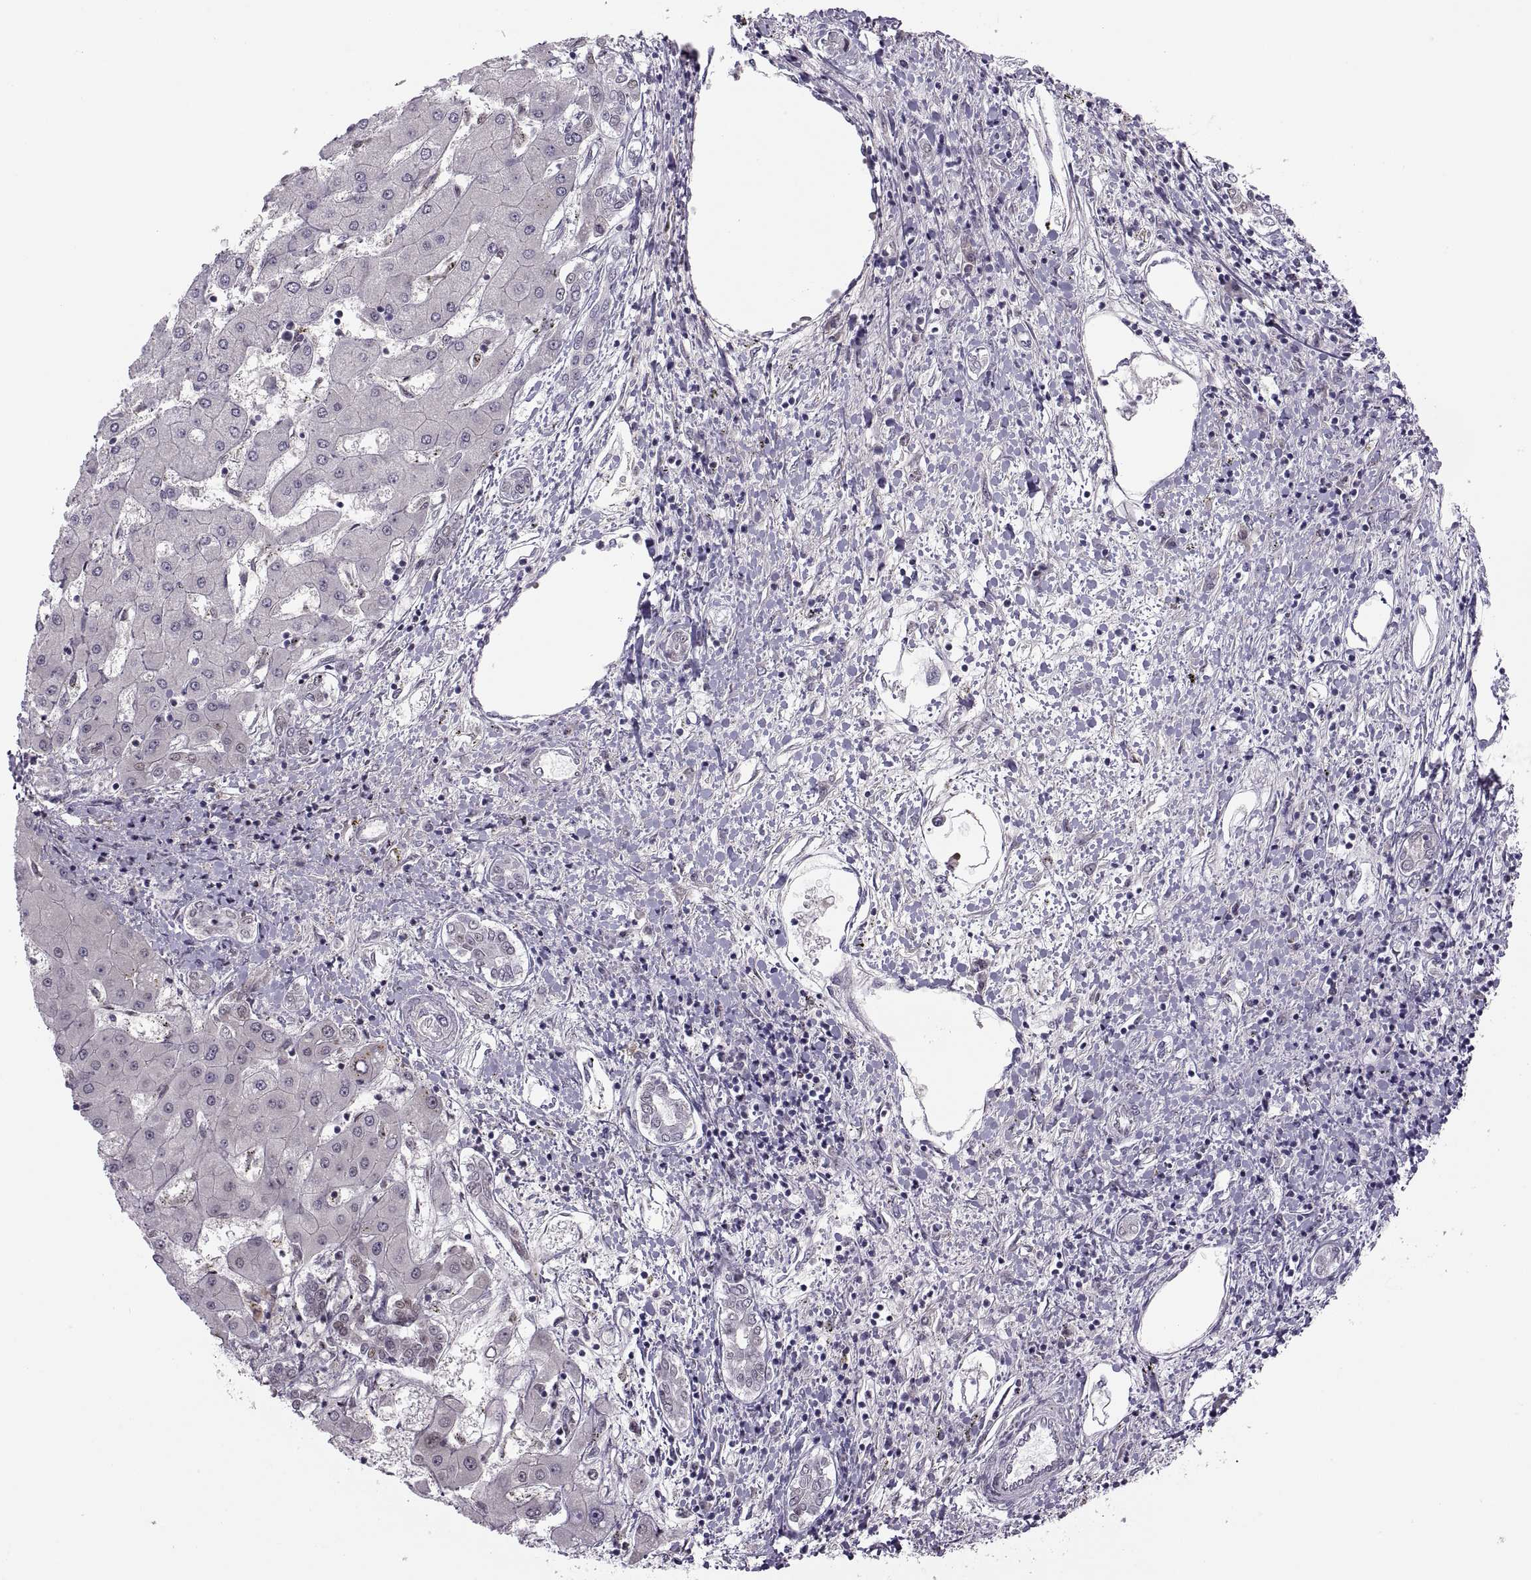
{"staining": {"intensity": "negative", "quantity": "none", "location": "none"}, "tissue": "liver cancer", "cell_type": "Tumor cells", "image_type": "cancer", "snomed": [{"axis": "morphology", "description": "Carcinoma, Hepatocellular, NOS"}, {"axis": "topography", "description": "Liver"}], "caption": "Human liver hepatocellular carcinoma stained for a protein using immunohistochemistry (IHC) displays no expression in tumor cells.", "gene": "CHCT1", "patient": {"sex": "male", "age": 56}}